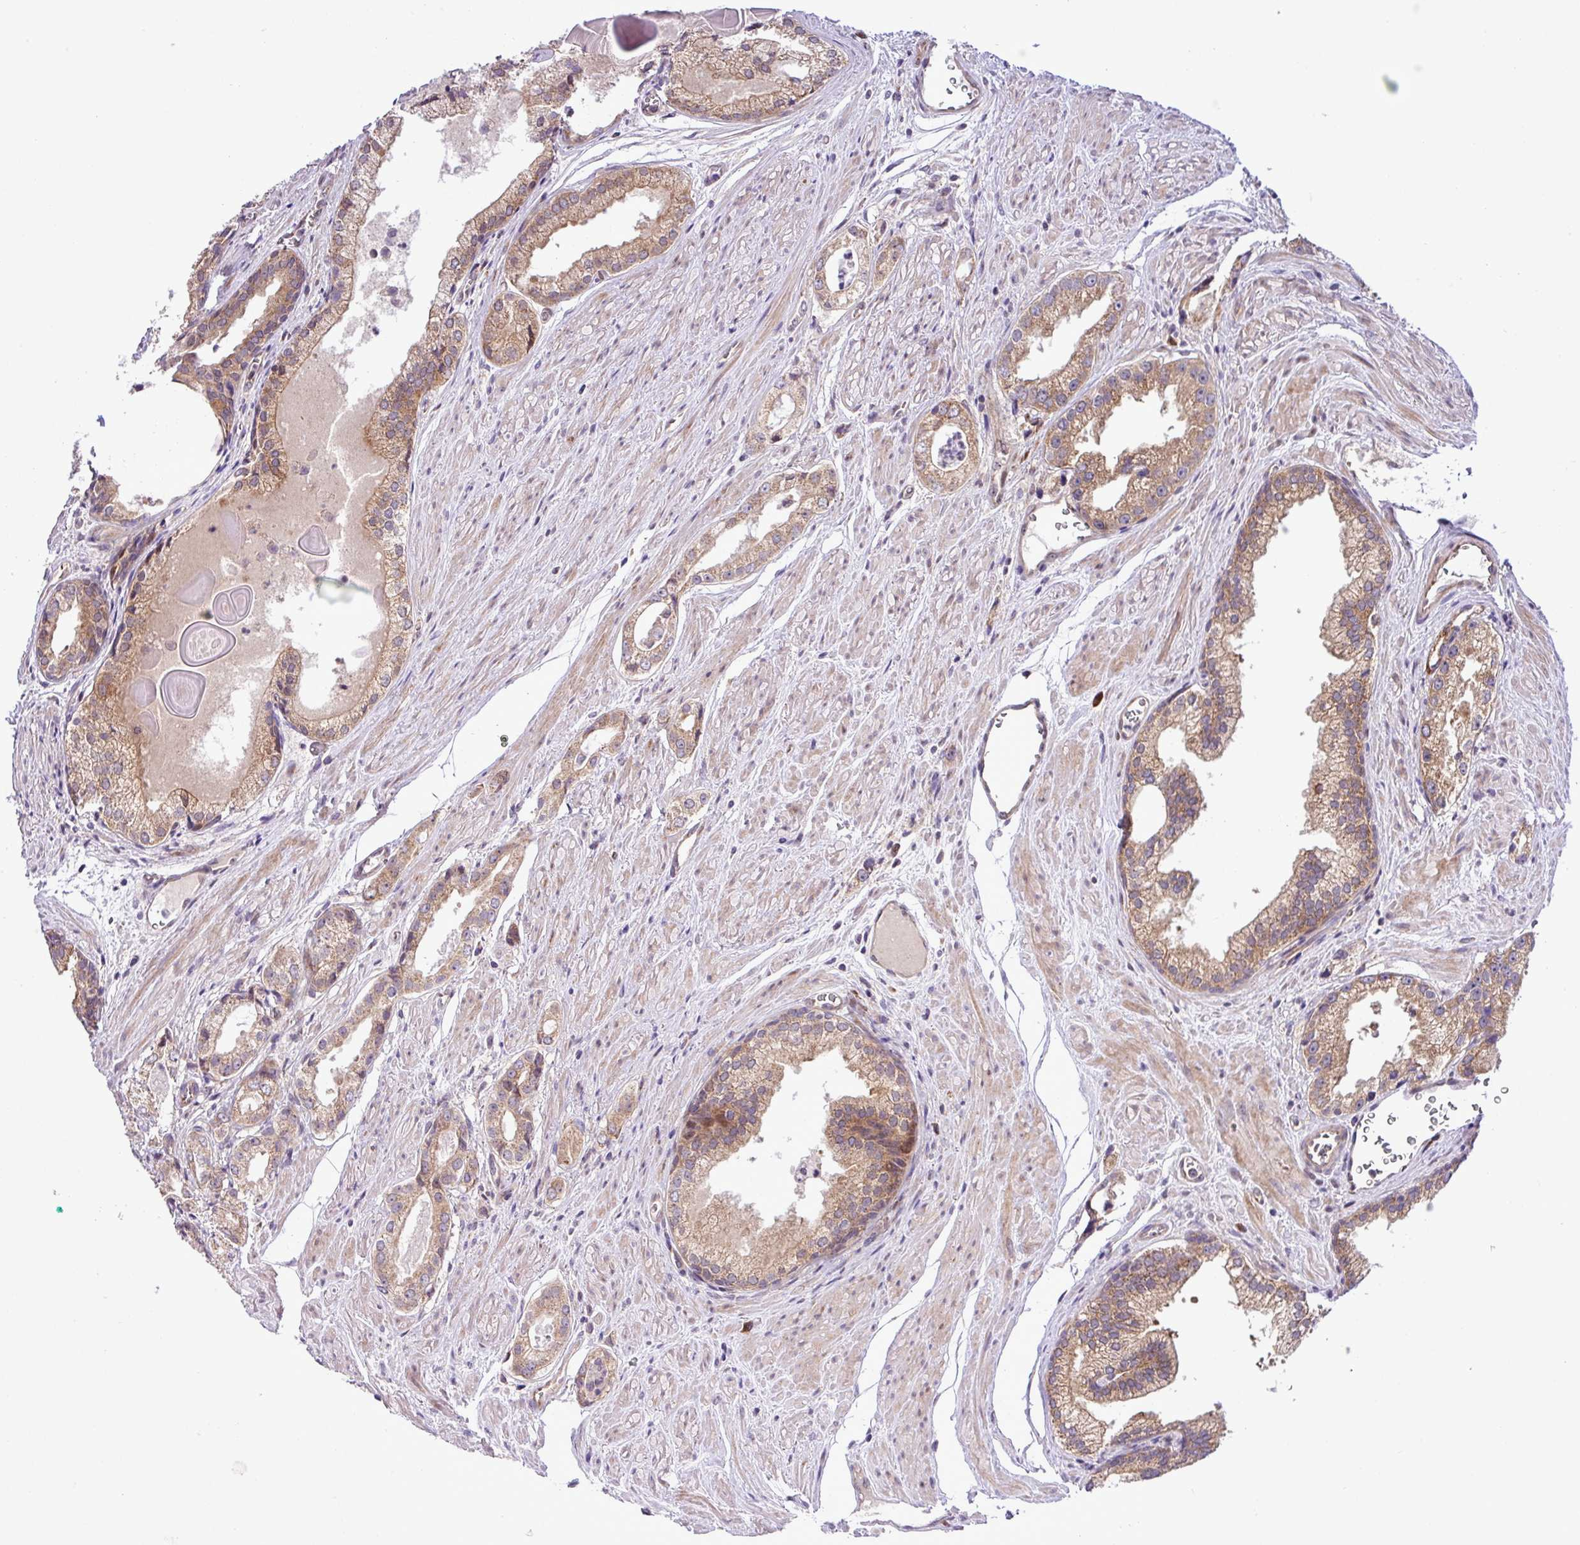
{"staining": {"intensity": "moderate", "quantity": ">75%", "location": "cytoplasmic/membranous"}, "tissue": "prostate cancer", "cell_type": "Tumor cells", "image_type": "cancer", "snomed": [{"axis": "morphology", "description": "Adenocarcinoma, Low grade"}, {"axis": "topography", "description": "Prostate"}], "caption": "DAB (3,3'-diaminobenzidine) immunohistochemical staining of human prostate cancer displays moderate cytoplasmic/membranous protein expression in approximately >75% of tumor cells.", "gene": "B3GNT9", "patient": {"sex": "male", "age": 54}}